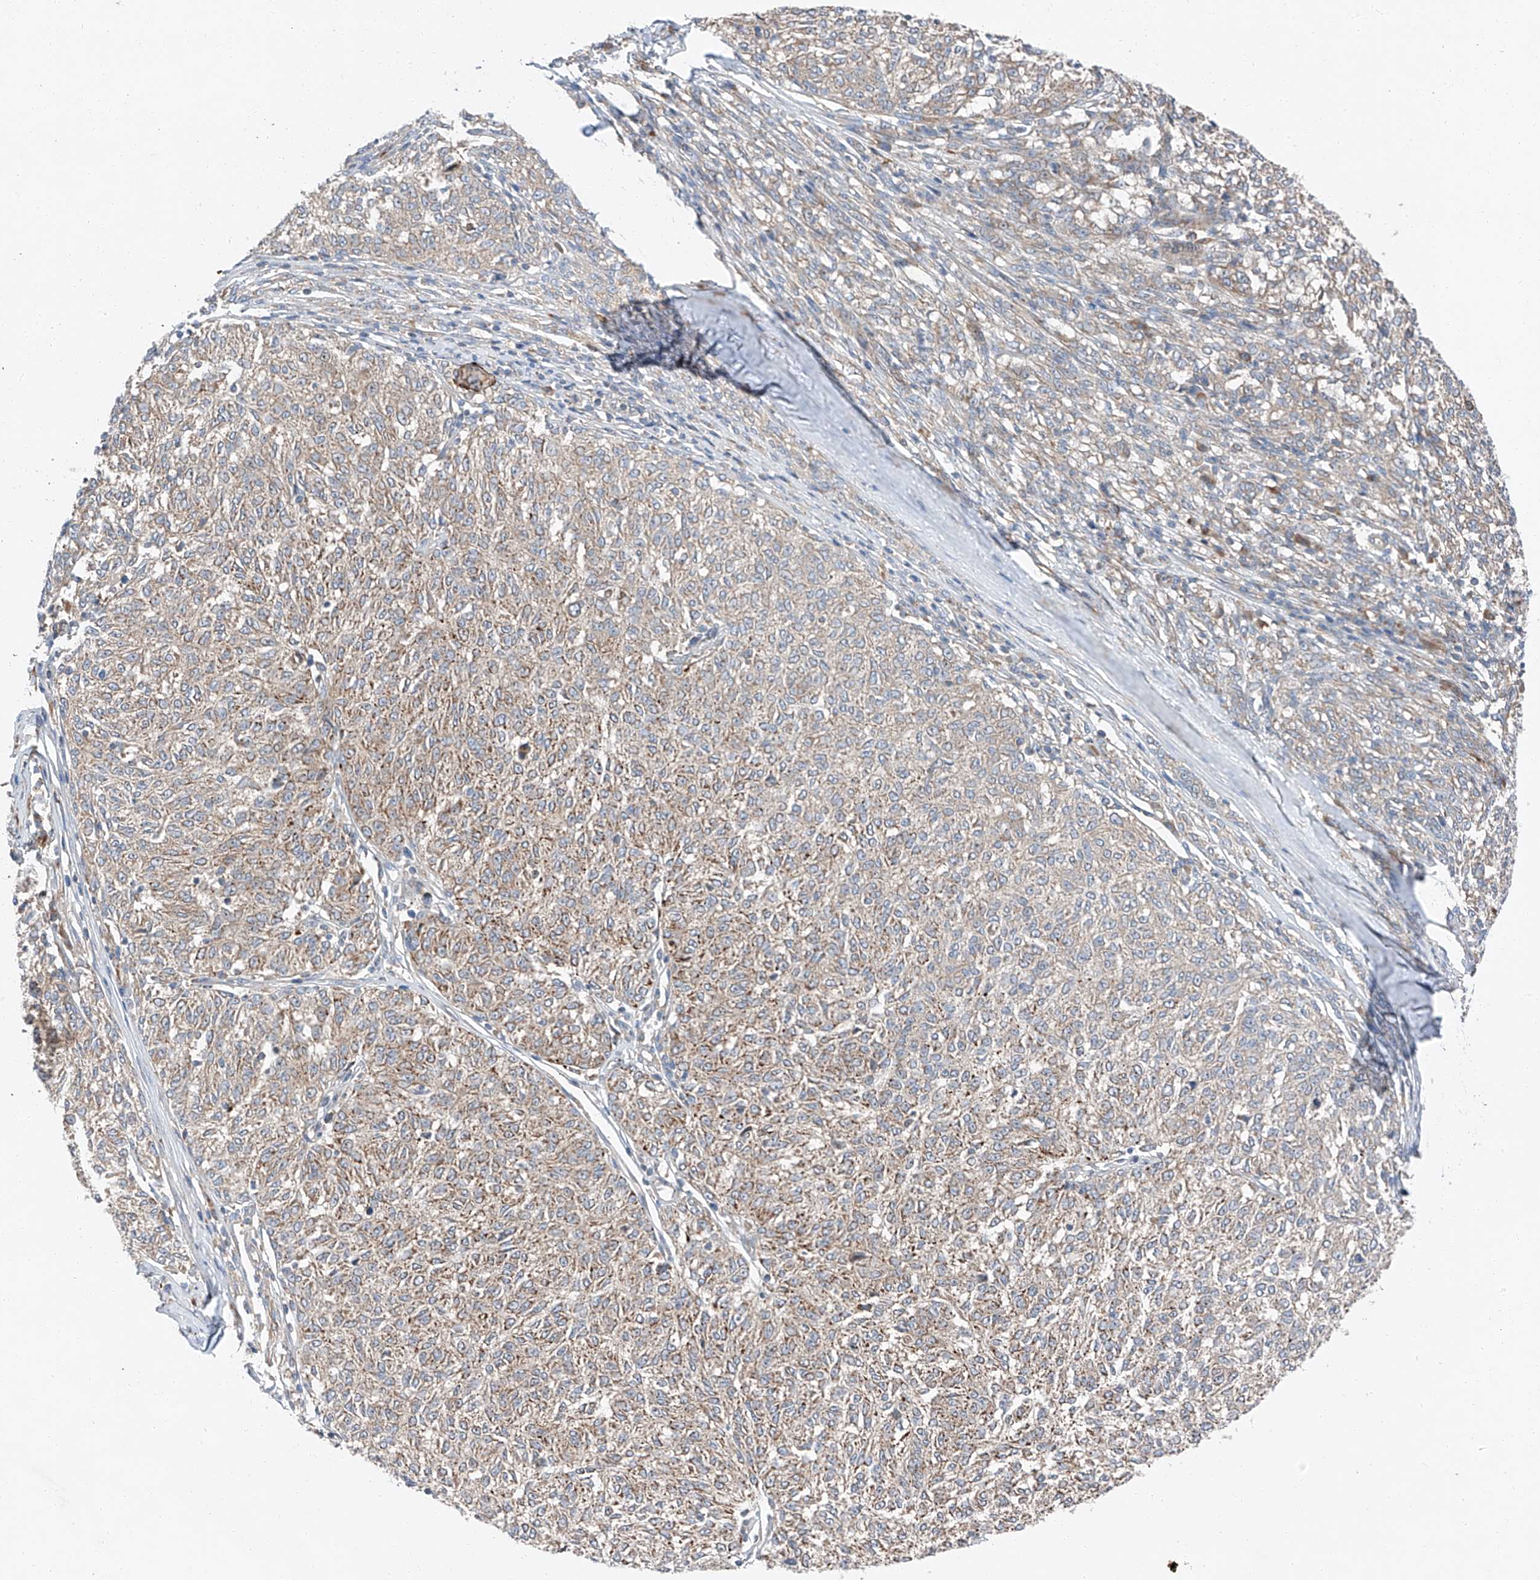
{"staining": {"intensity": "weak", "quantity": "25%-75%", "location": "cytoplasmic/membranous"}, "tissue": "melanoma", "cell_type": "Tumor cells", "image_type": "cancer", "snomed": [{"axis": "morphology", "description": "Malignant melanoma, NOS"}, {"axis": "topography", "description": "Skin"}], "caption": "Brown immunohistochemical staining in human melanoma shows weak cytoplasmic/membranous expression in about 25%-75% of tumor cells.", "gene": "ZC3H15", "patient": {"sex": "female", "age": 72}}